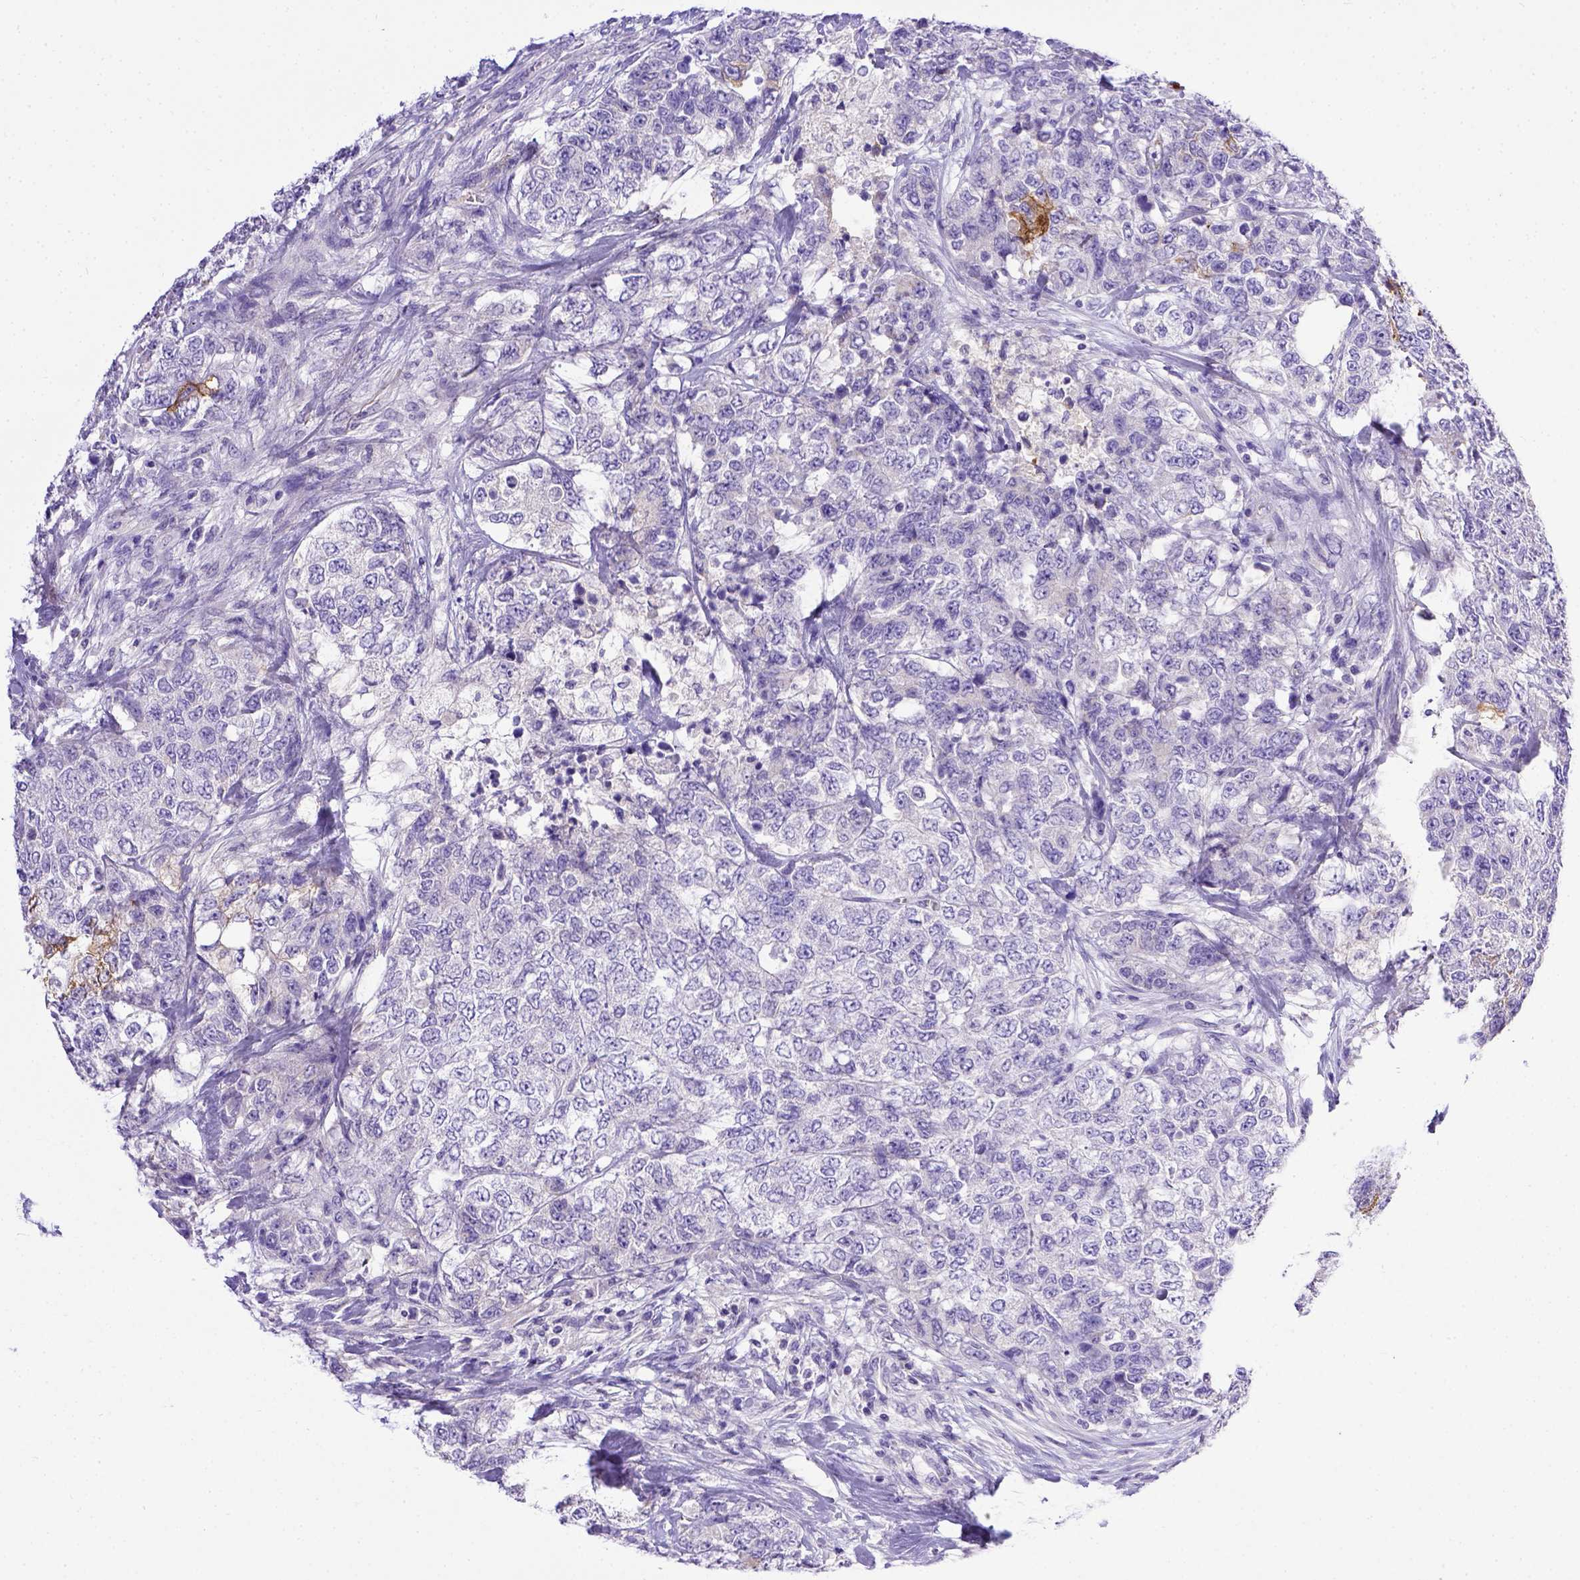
{"staining": {"intensity": "negative", "quantity": "none", "location": "none"}, "tissue": "urothelial cancer", "cell_type": "Tumor cells", "image_type": "cancer", "snomed": [{"axis": "morphology", "description": "Urothelial carcinoma, High grade"}, {"axis": "topography", "description": "Urinary bladder"}], "caption": "IHC histopathology image of neoplastic tissue: urothelial cancer stained with DAB (3,3'-diaminobenzidine) exhibits no significant protein positivity in tumor cells.", "gene": "BTN1A1", "patient": {"sex": "female", "age": 78}}